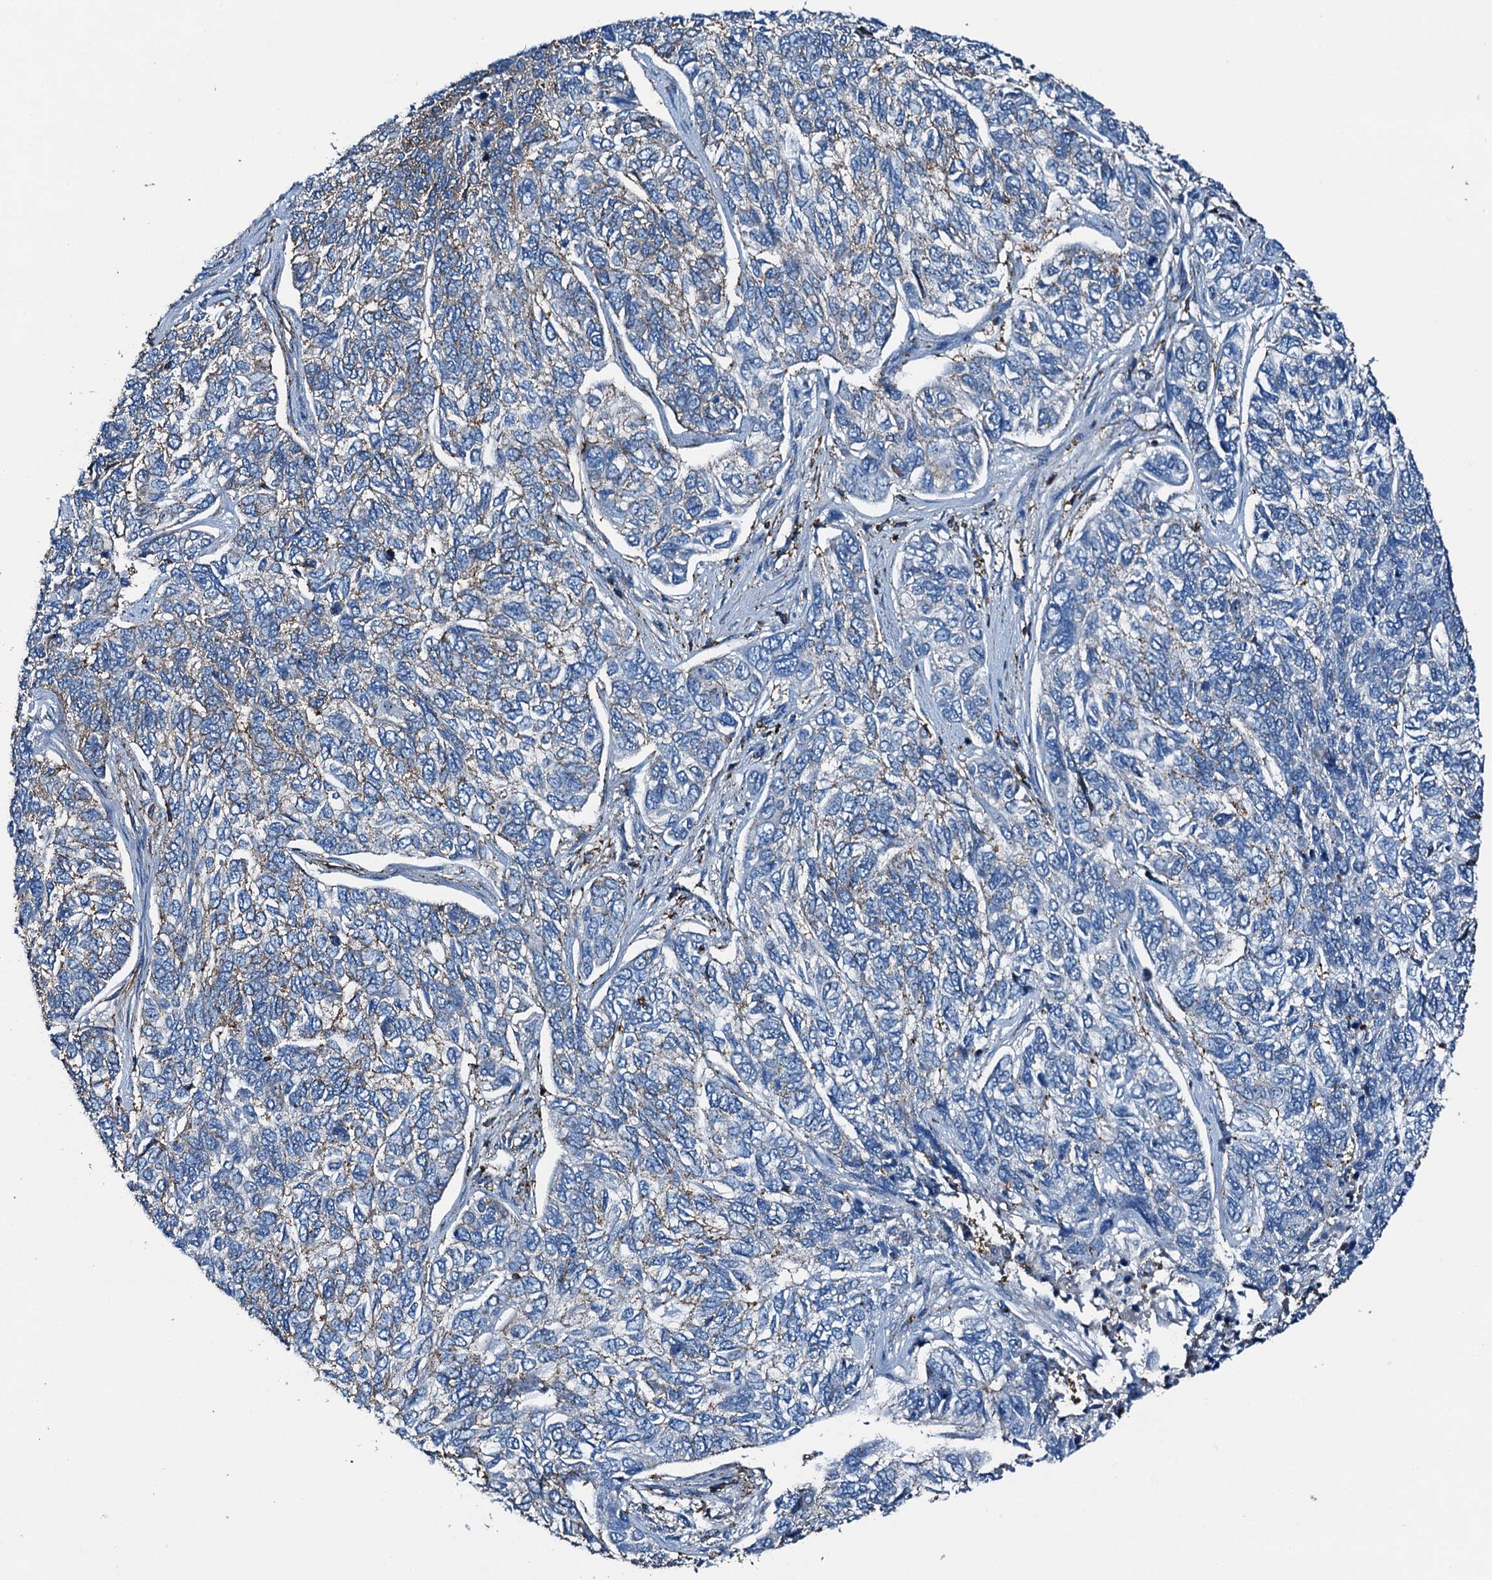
{"staining": {"intensity": "weak", "quantity": "25%-75%", "location": "cytoplasmic/membranous"}, "tissue": "skin cancer", "cell_type": "Tumor cells", "image_type": "cancer", "snomed": [{"axis": "morphology", "description": "Basal cell carcinoma"}, {"axis": "topography", "description": "Skin"}], "caption": "Protein expression analysis of human skin cancer (basal cell carcinoma) reveals weak cytoplasmic/membranous staining in approximately 25%-75% of tumor cells.", "gene": "MS4A4E", "patient": {"sex": "female", "age": 65}}